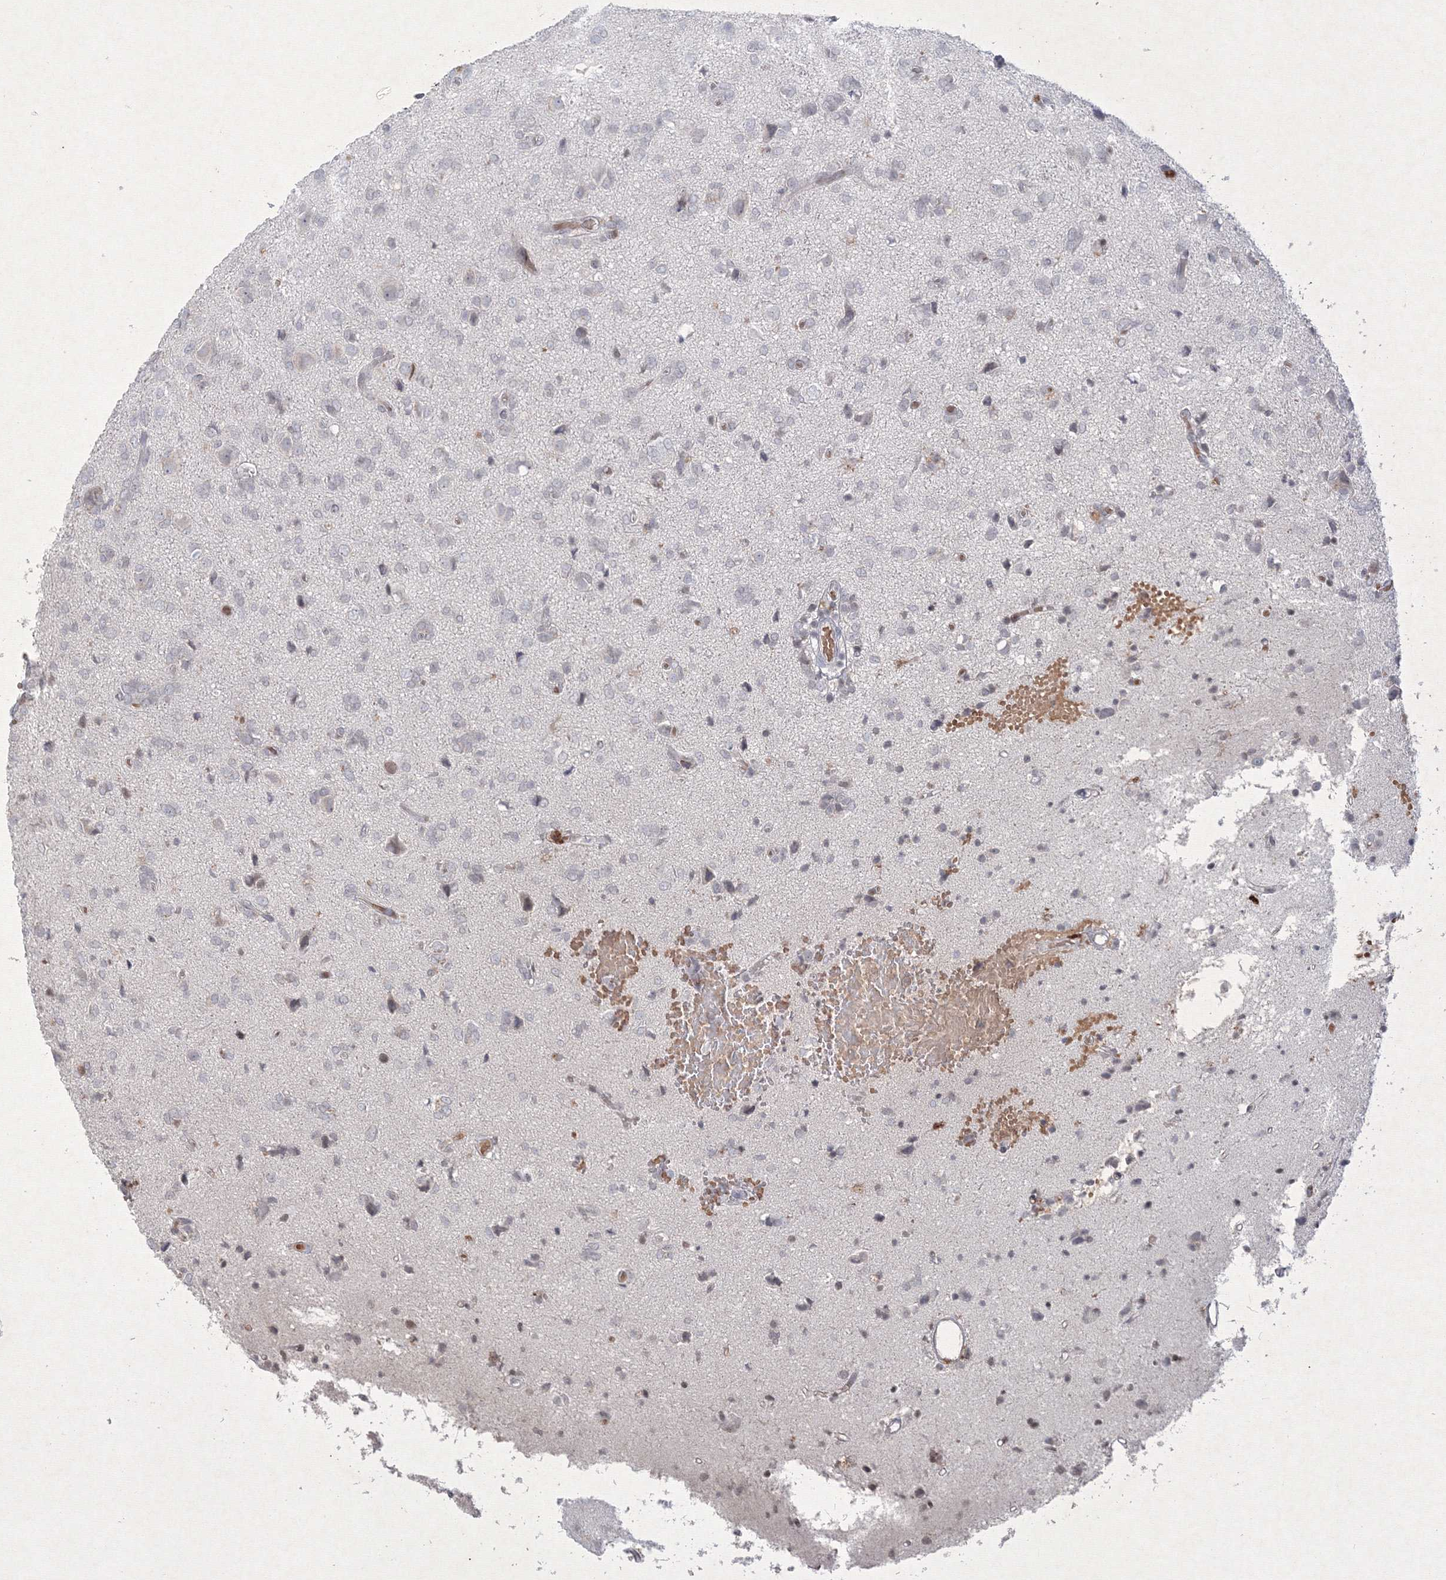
{"staining": {"intensity": "negative", "quantity": "none", "location": "none"}, "tissue": "glioma", "cell_type": "Tumor cells", "image_type": "cancer", "snomed": [{"axis": "morphology", "description": "Glioma, malignant, High grade"}, {"axis": "topography", "description": "Brain"}], "caption": "This is a histopathology image of IHC staining of malignant glioma (high-grade), which shows no expression in tumor cells. (Stains: DAB (3,3'-diaminobenzidine) immunohistochemistry (IHC) with hematoxylin counter stain, Microscopy: brightfield microscopy at high magnification).", "gene": "NXPE3", "patient": {"sex": "female", "age": 59}}